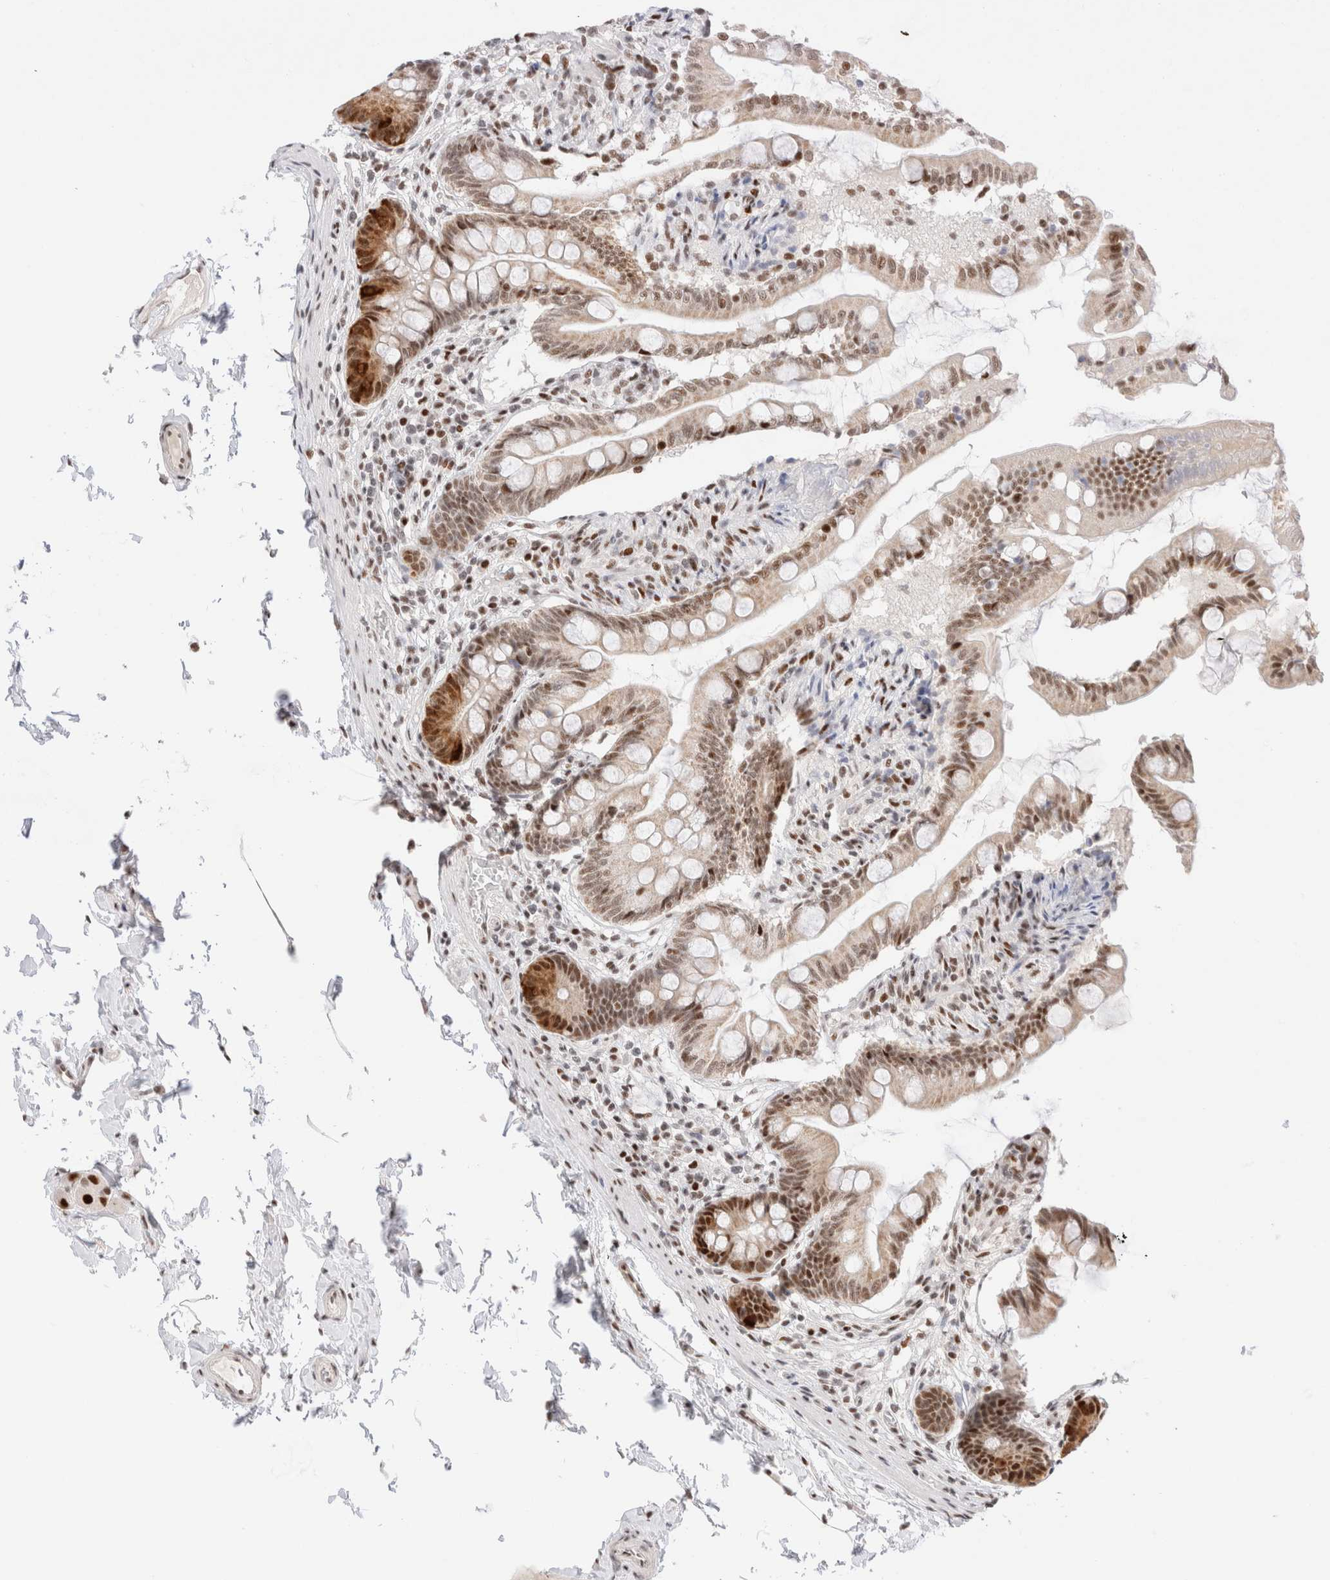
{"staining": {"intensity": "moderate", "quantity": ">75%", "location": "cytoplasmic/membranous,nuclear"}, "tissue": "small intestine", "cell_type": "Glandular cells", "image_type": "normal", "snomed": [{"axis": "morphology", "description": "Normal tissue, NOS"}, {"axis": "topography", "description": "Small intestine"}], "caption": "Small intestine stained for a protein demonstrates moderate cytoplasmic/membranous,nuclear positivity in glandular cells. (IHC, brightfield microscopy, high magnification).", "gene": "ZNF282", "patient": {"sex": "female", "age": 56}}